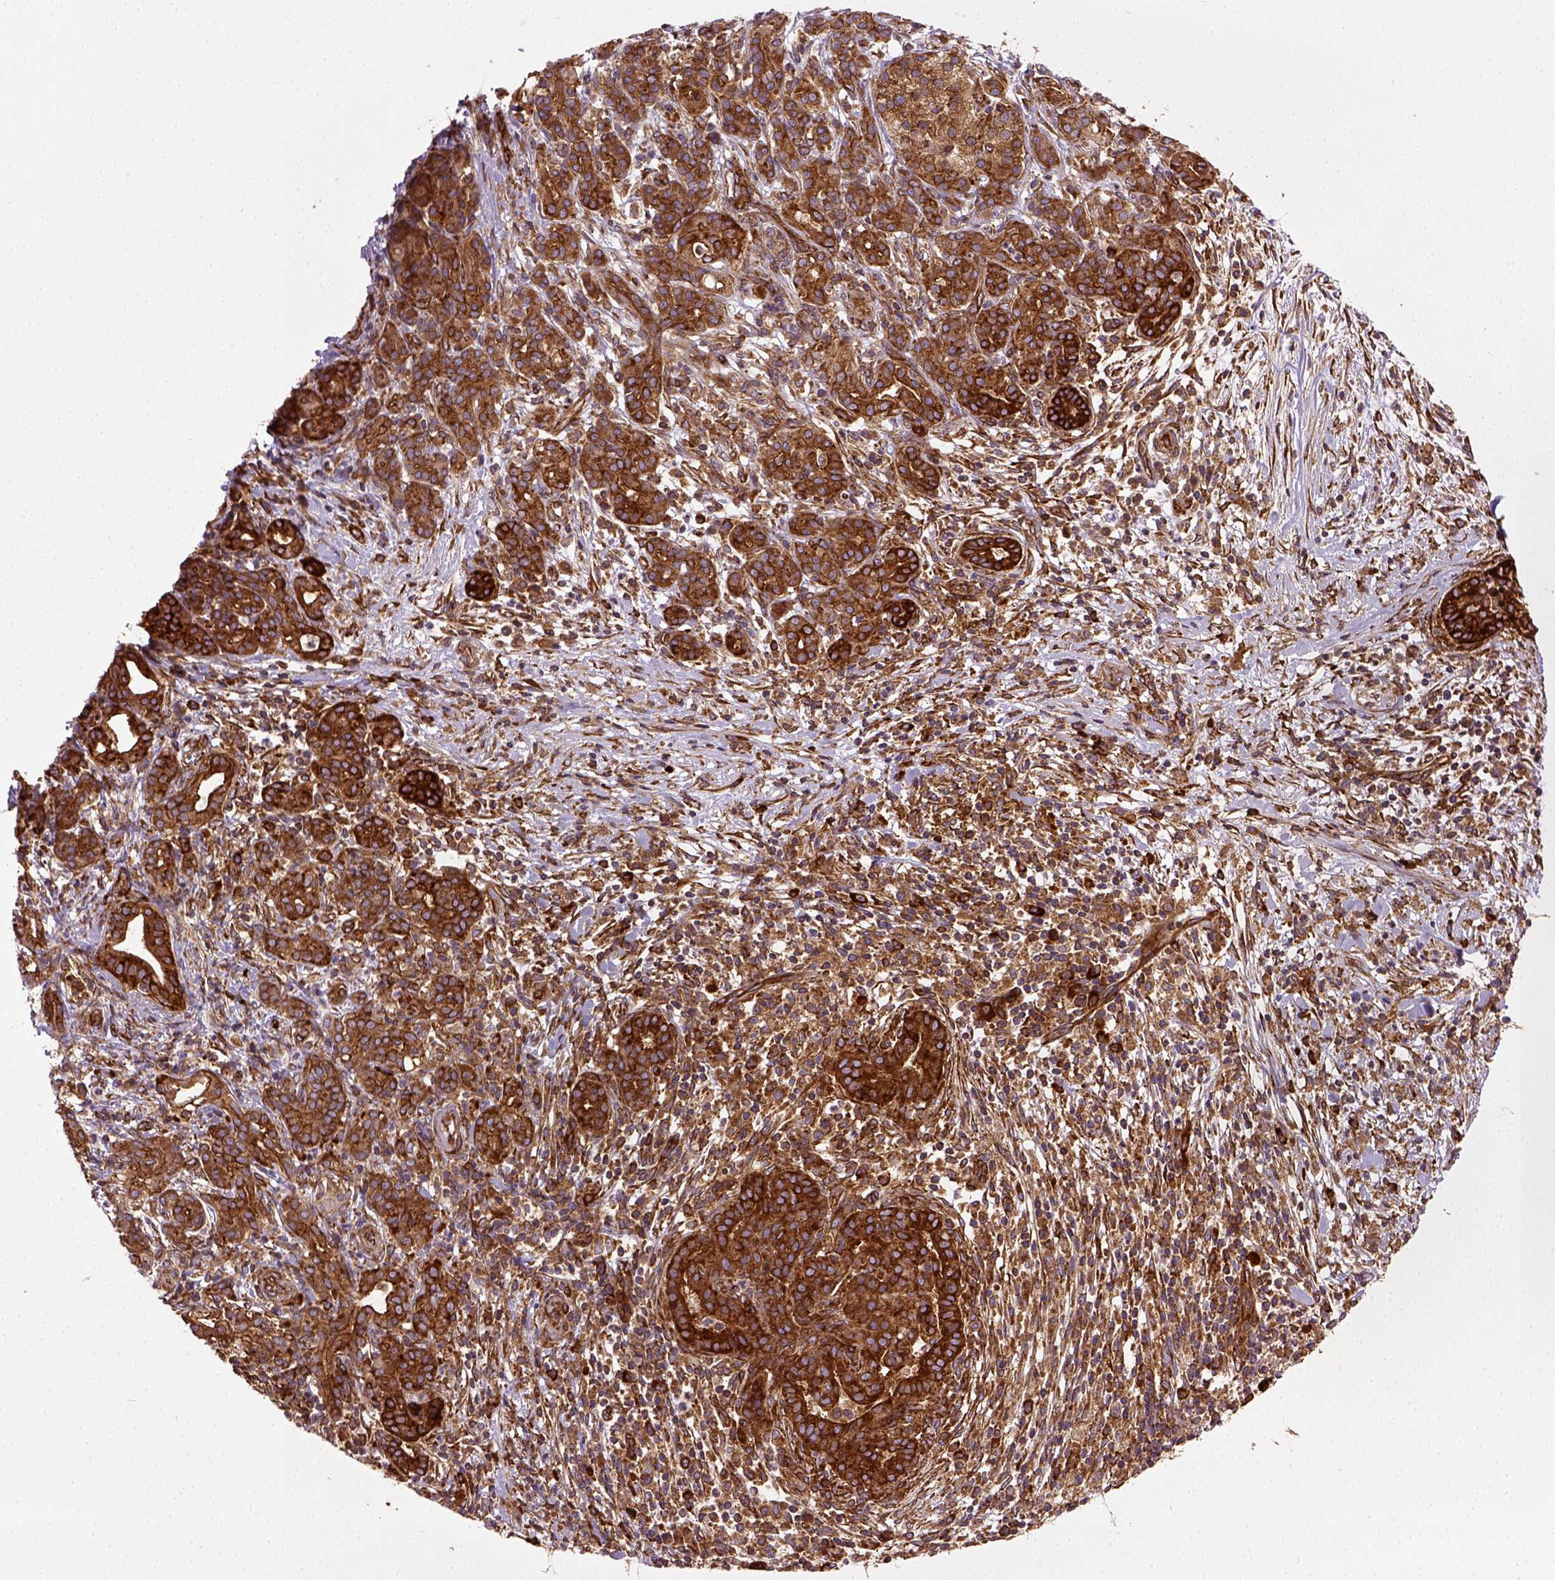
{"staining": {"intensity": "strong", "quantity": ">75%", "location": "cytoplasmic/membranous"}, "tissue": "pancreatic cancer", "cell_type": "Tumor cells", "image_type": "cancer", "snomed": [{"axis": "morphology", "description": "Adenocarcinoma, NOS"}, {"axis": "topography", "description": "Pancreas"}], "caption": "Immunohistochemistry (IHC) histopathology image of neoplastic tissue: pancreatic cancer stained using IHC demonstrates high levels of strong protein expression localized specifically in the cytoplasmic/membranous of tumor cells, appearing as a cytoplasmic/membranous brown color.", "gene": "CAPRIN1", "patient": {"sex": "male", "age": 44}}